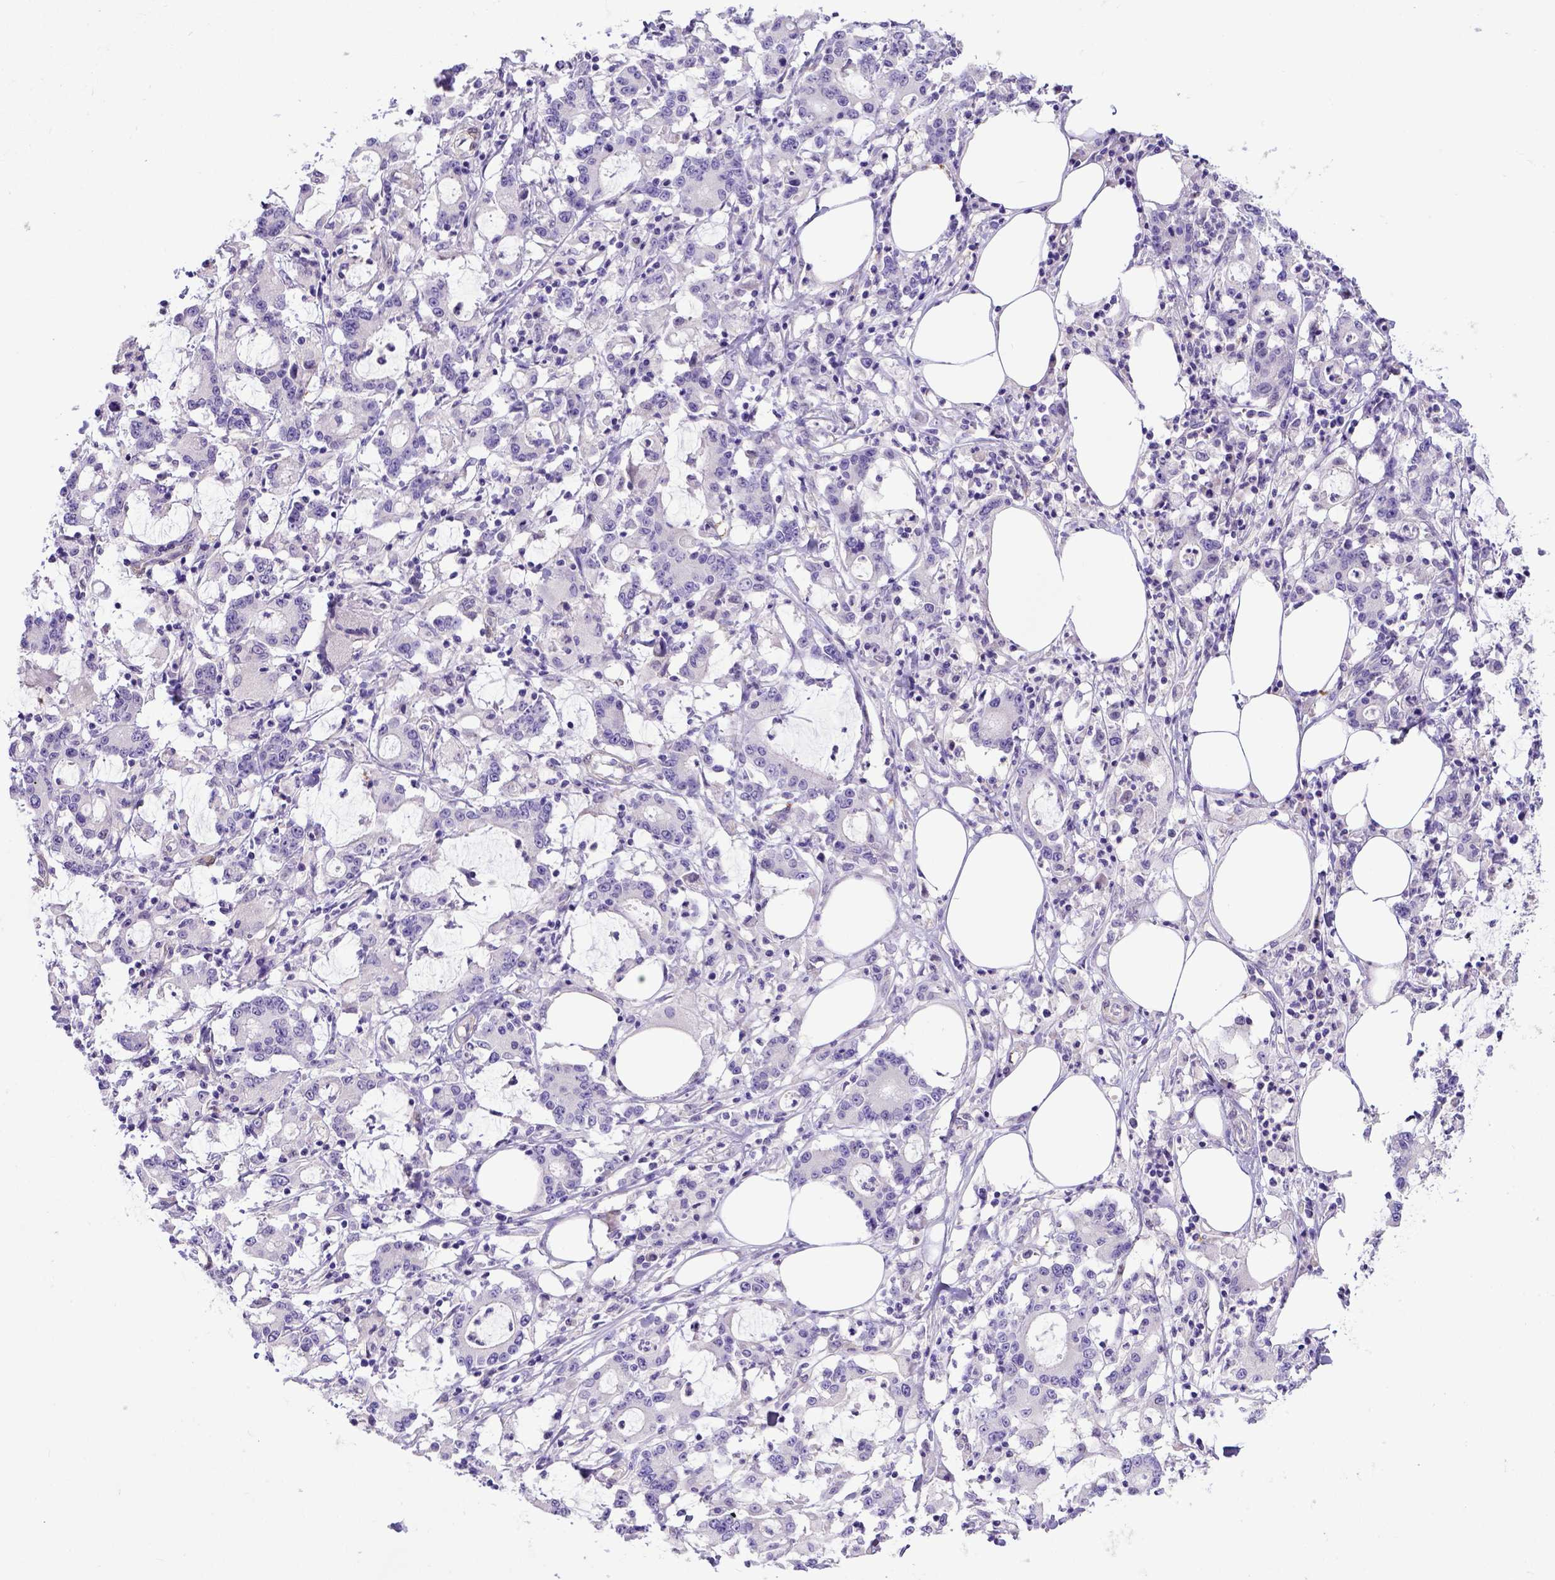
{"staining": {"intensity": "negative", "quantity": "none", "location": "none"}, "tissue": "stomach cancer", "cell_type": "Tumor cells", "image_type": "cancer", "snomed": [{"axis": "morphology", "description": "Adenocarcinoma, NOS"}, {"axis": "topography", "description": "Stomach, upper"}], "caption": "Immunohistochemistry of stomach cancer reveals no staining in tumor cells.", "gene": "BTN1A1", "patient": {"sex": "male", "age": 68}}